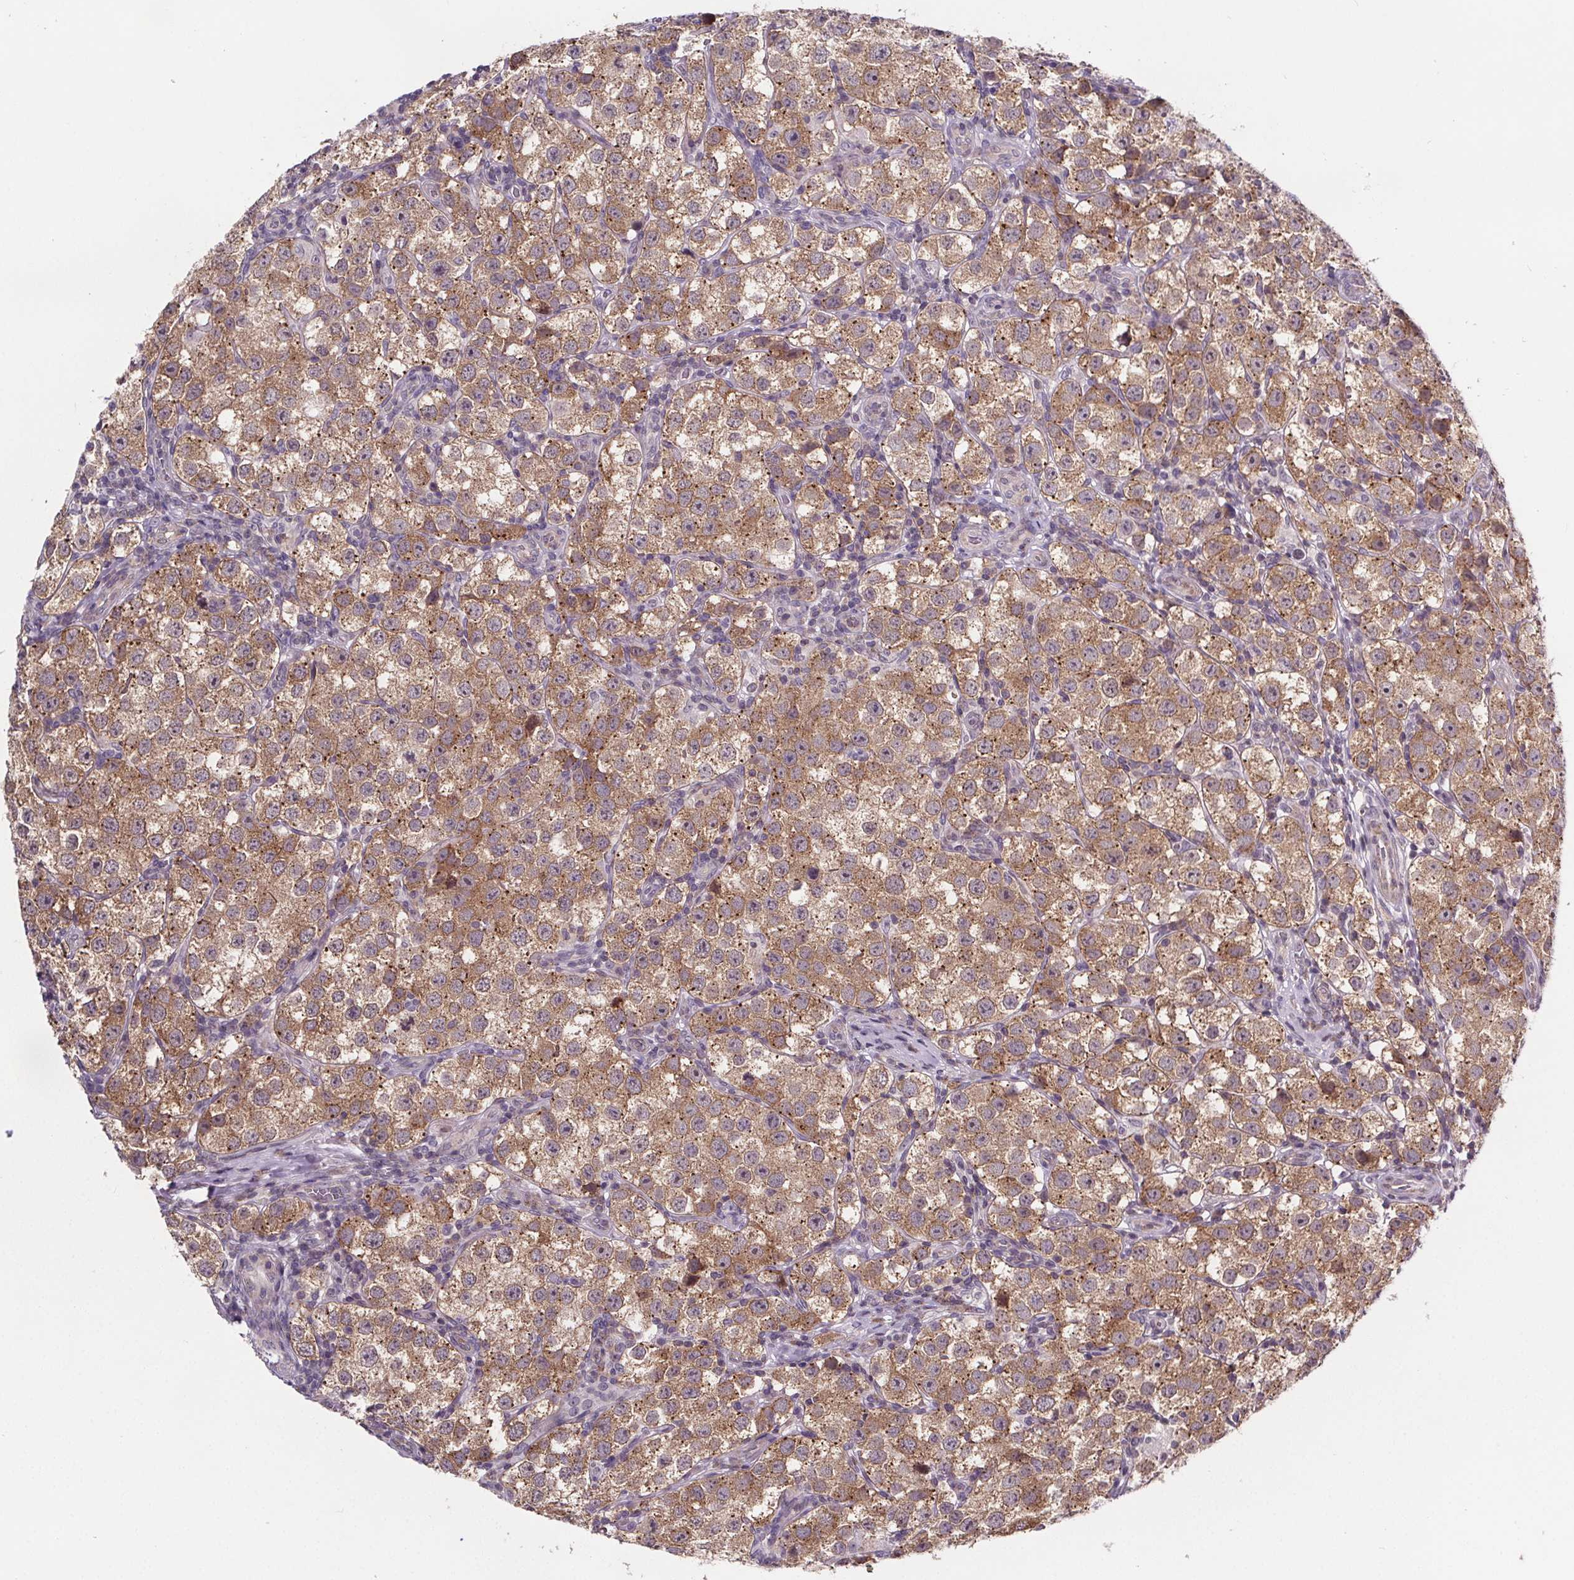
{"staining": {"intensity": "moderate", "quantity": ">75%", "location": "cytoplasmic/membranous"}, "tissue": "testis cancer", "cell_type": "Tumor cells", "image_type": "cancer", "snomed": [{"axis": "morphology", "description": "Seminoma, NOS"}, {"axis": "topography", "description": "Testis"}], "caption": "A photomicrograph of testis seminoma stained for a protein reveals moderate cytoplasmic/membranous brown staining in tumor cells.", "gene": "TTC12", "patient": {"sex": "male", "age": 37}}